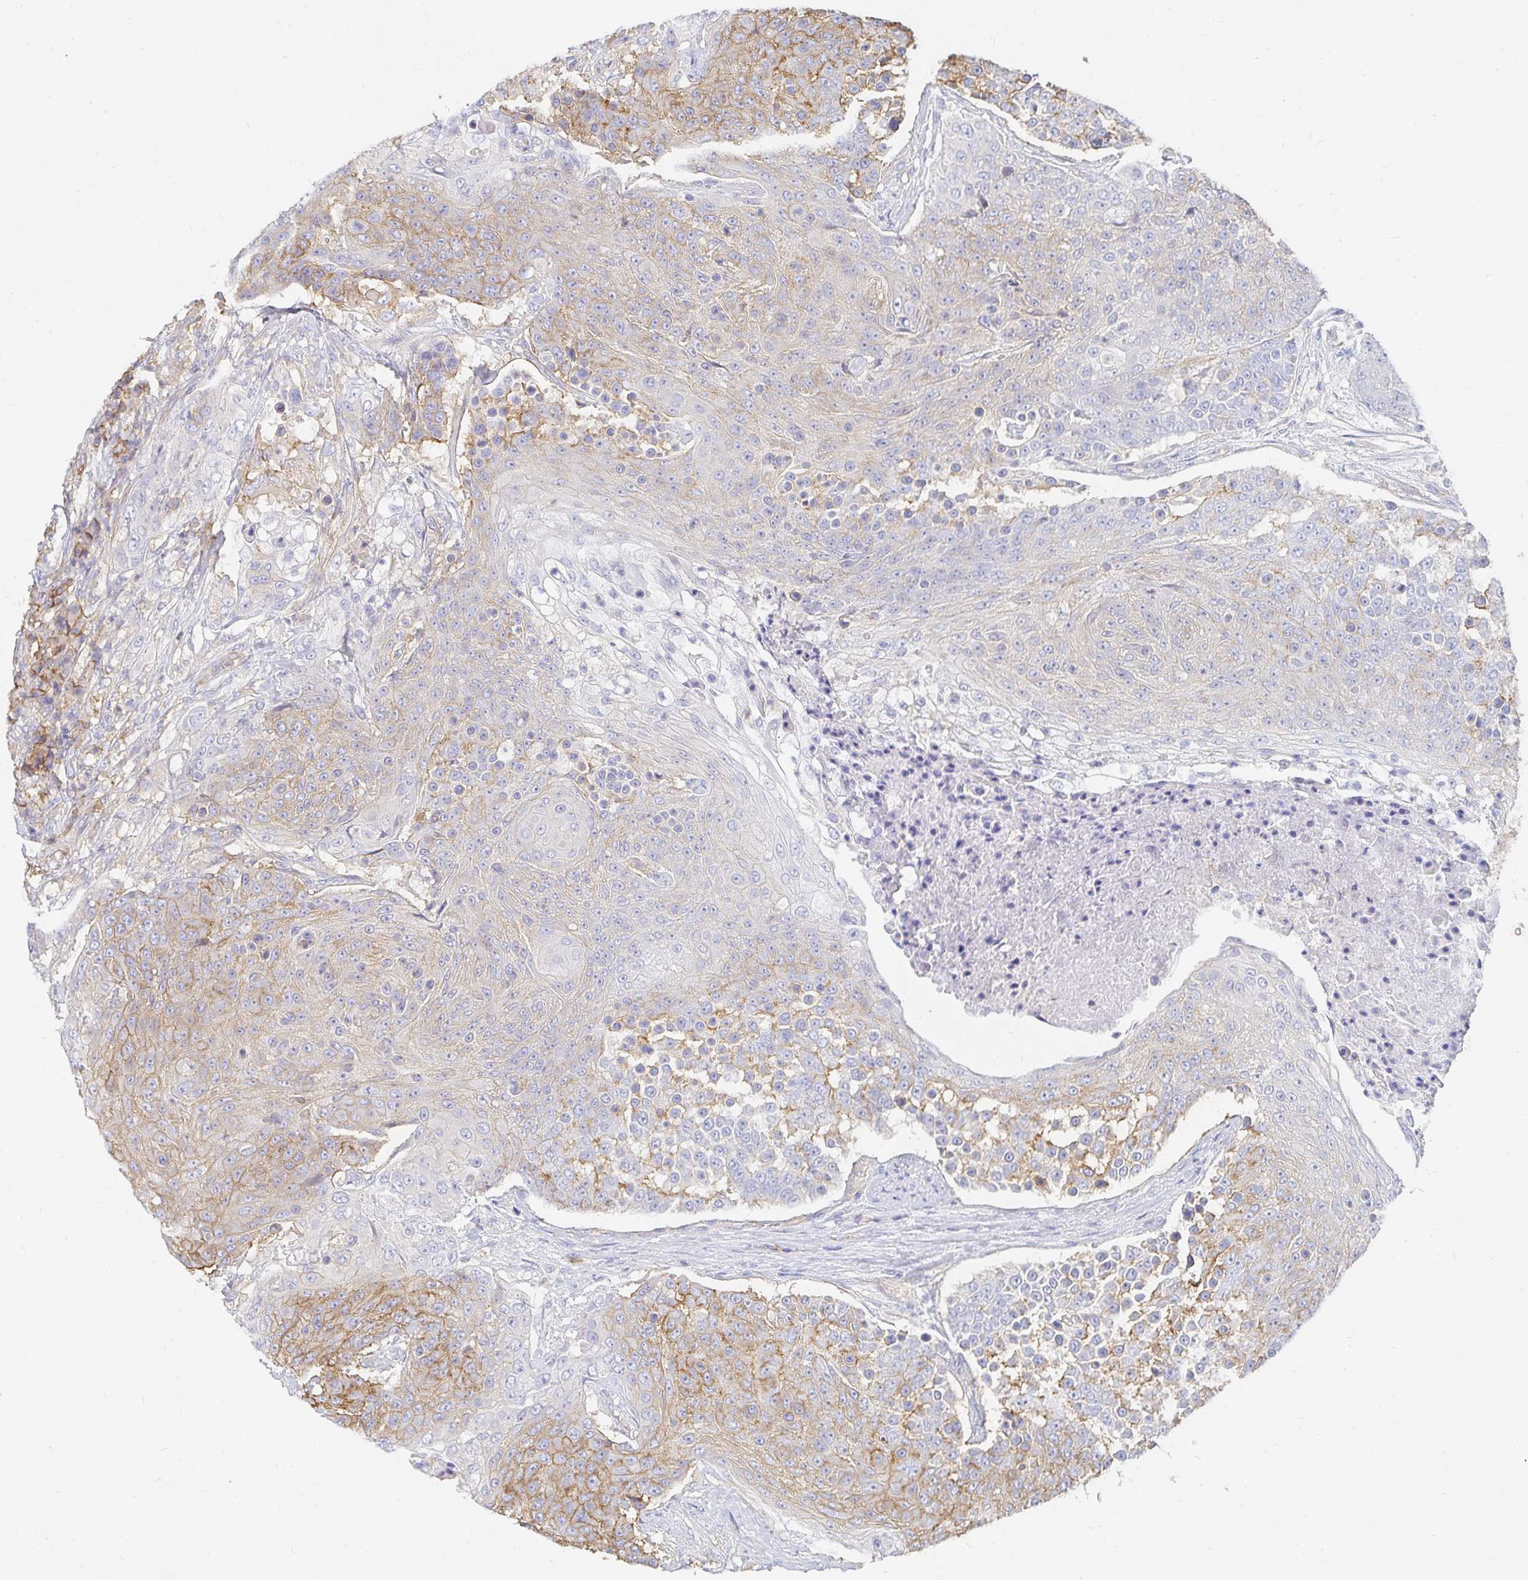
{"staining": {"intensity": "moderate", "quantity": "<25%", "location": "cytoplasmic/membranous"}, "tissue": "urothelial cancer", "cell_type": "Tumor cells", "image_type": "cancer", "snomed": [{"axis": "morphology", "description": "Urothelial carcinoma, High grade"}, {"axis": "topography", "description": "Urinary bladder"}], "caption": "This micrograph shows immunohistochemistry (IHC) staining of urothelial cancer, with low moderate cytoplasmic/membranous staining in about <25% of tumor cells.", "gene": "TSPAN19", "patient": {"sex": "female", "age": 63}}